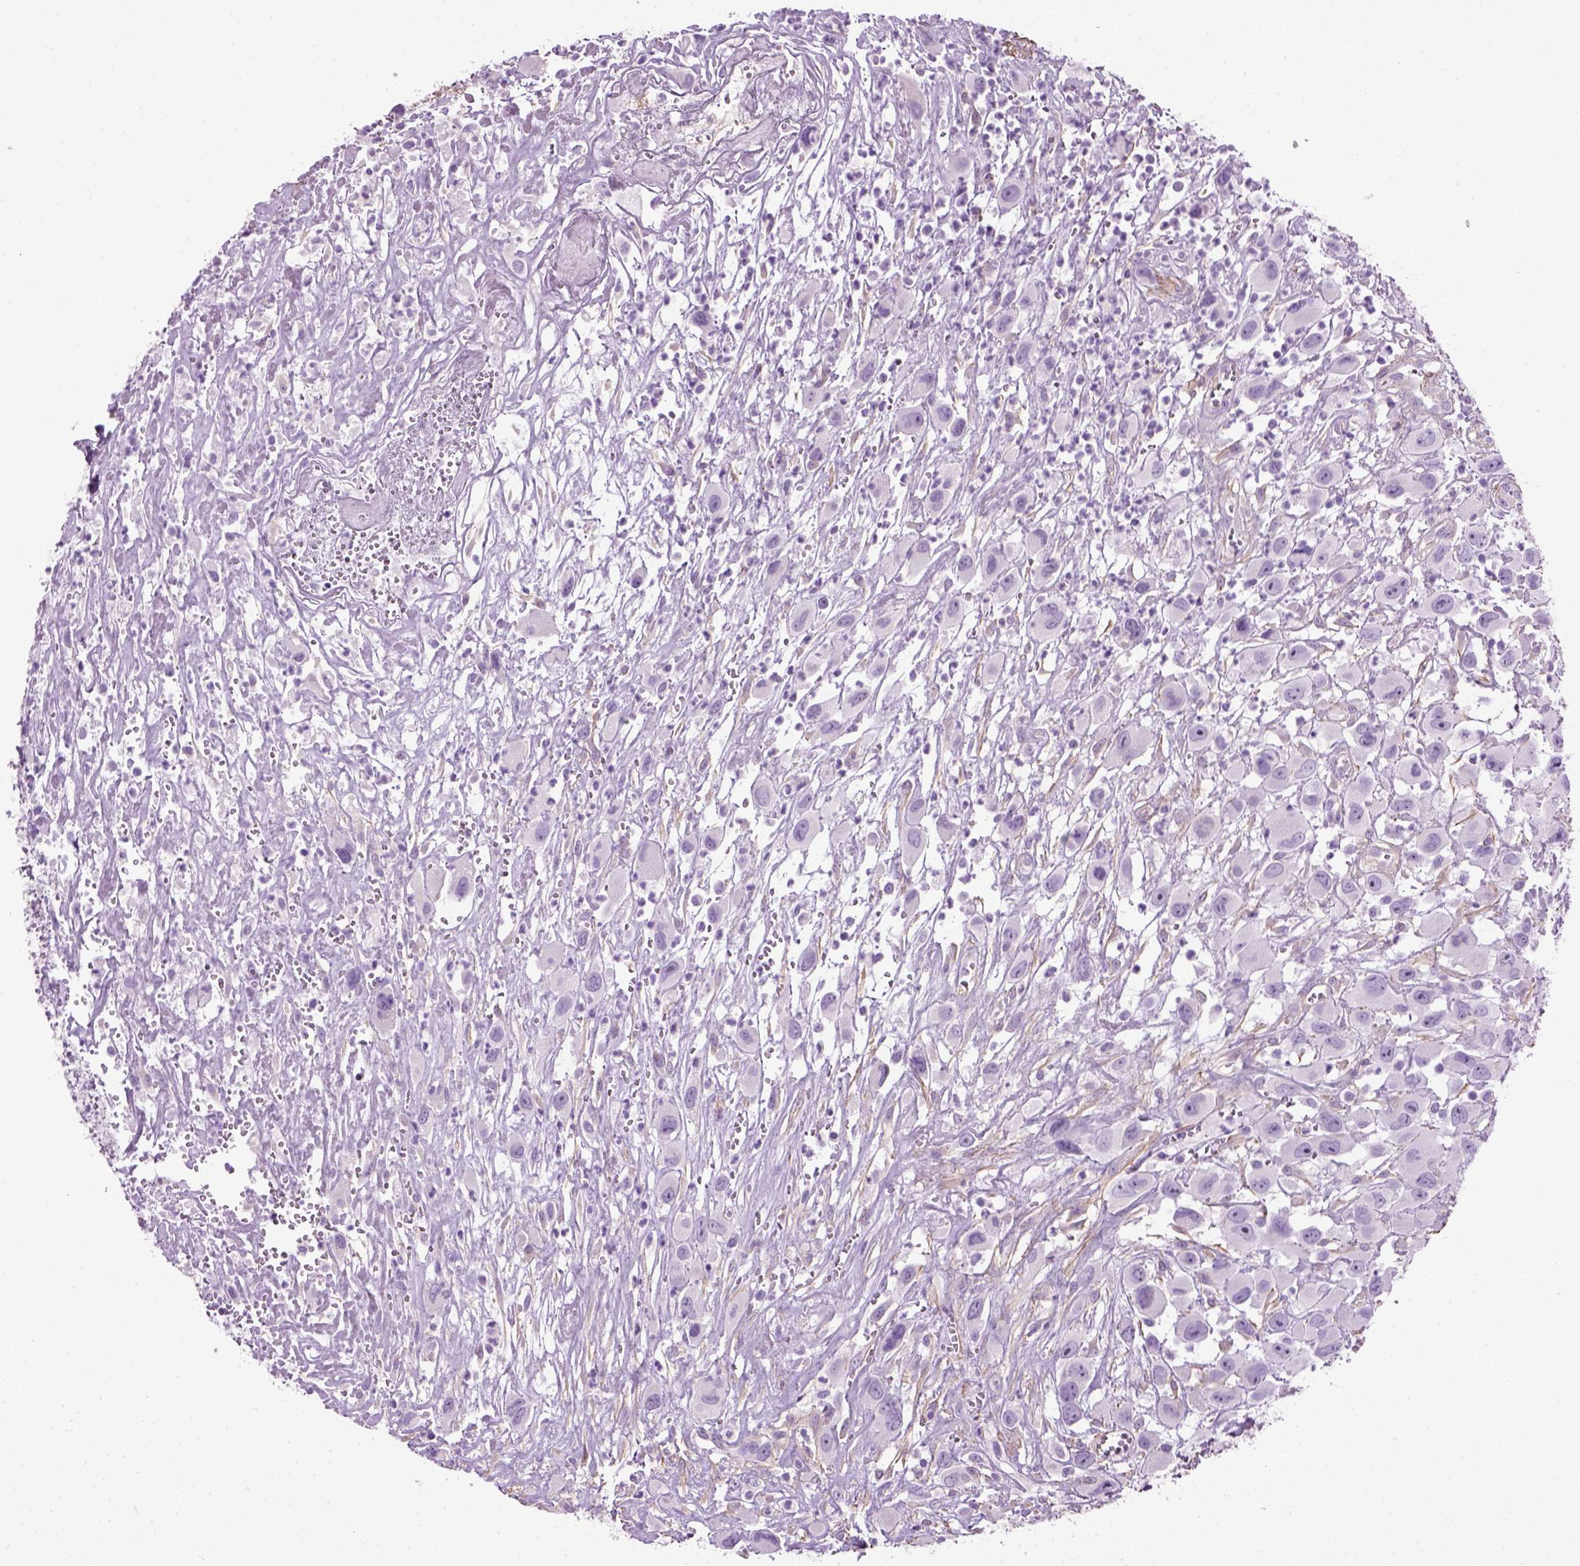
{"staining": {"intensity": "negative", "quantity": "none", "location": "none"}, "tissue": "head and neck cancer", "cell_type": "Tumor cells", "image_type": "cancer", "snomed": [{"axis": "morphology", "description": "Squamous cell carcinoma, NOS"}, {"axis": "morphology", "description": "Squamous cell carcinoma, metastatic, NOS"}, {"axis": "topography", "description": "Oral tissue"}, {"axis": "topography", "description": "Head-Neck"}], "caption": "Human squamous cell carcinoma (head and neck) stained for a protein using immunohistochemistry displays no positivity in tumor cells.", "gene": "FAM161A", "patient": {"sex": "female", "age": 85}}